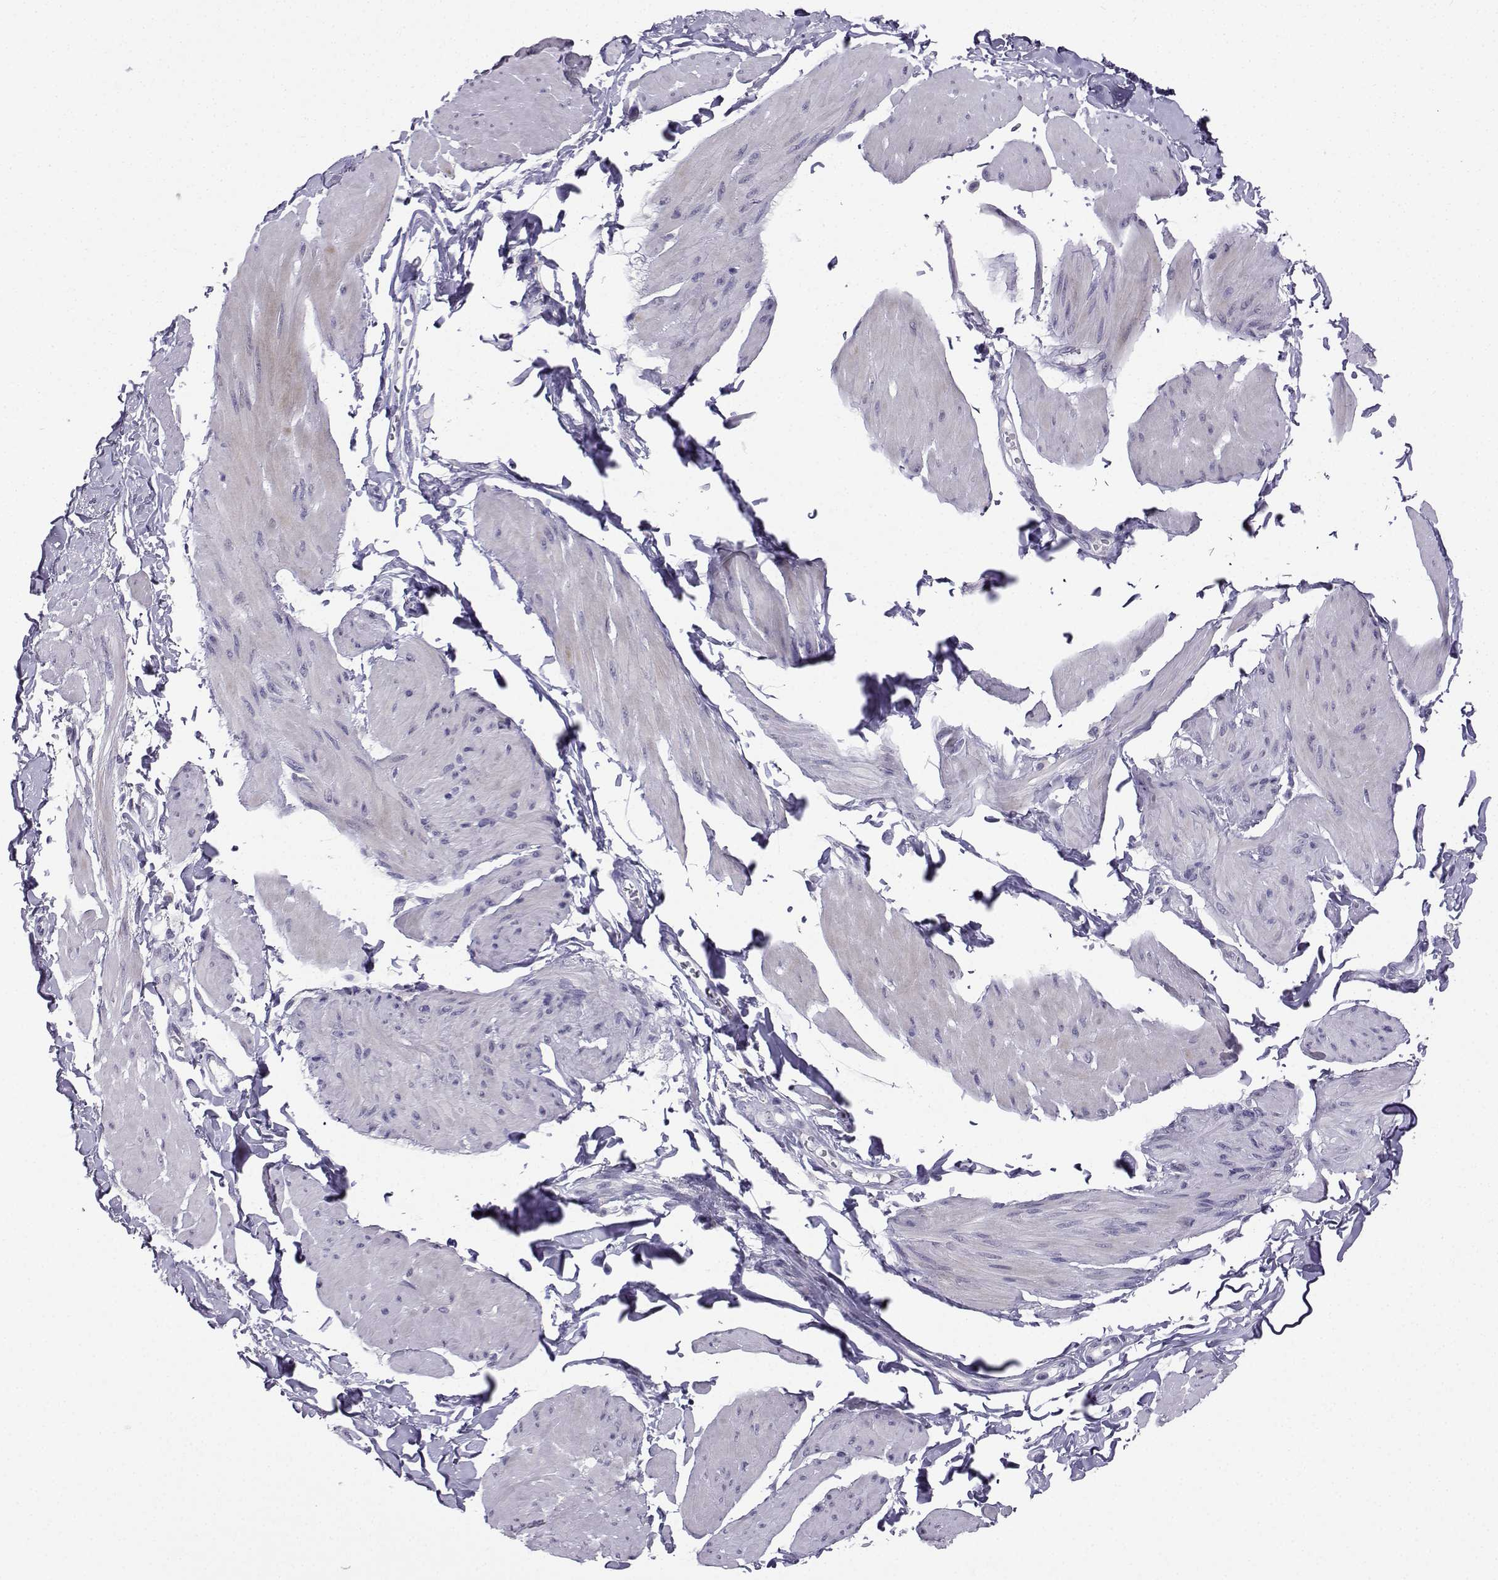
{"staining": {"intensity": "negative", "quantity": "none", "location": "none"}, "tissue": "smooth muscle", "cell_type": "Smooth muscle cells", "image_type": "normal", "snomed": [{"axis": "morphology", "description": "Normal tissue, NOS"}, {"axis": "topography", "description": "Adipose tissue"}, {"axis": "topography", "description": "Smooth muscle"}, {"axis": "topography", "description": "Peripheral nerve tissue"}], "caption": "Immunohistochemistry of normal human smooth muscle shows no staining in smooth muscle cells. (Stains: DAB (3,3'-diaminobenzidine) immunohistochemistry (IHC) with hematoxylin counter stain, Microscopy: brightfield microscopy at high magnification).", "gene": "TBR1", "patient": {"sex": "male", "age": 83}}